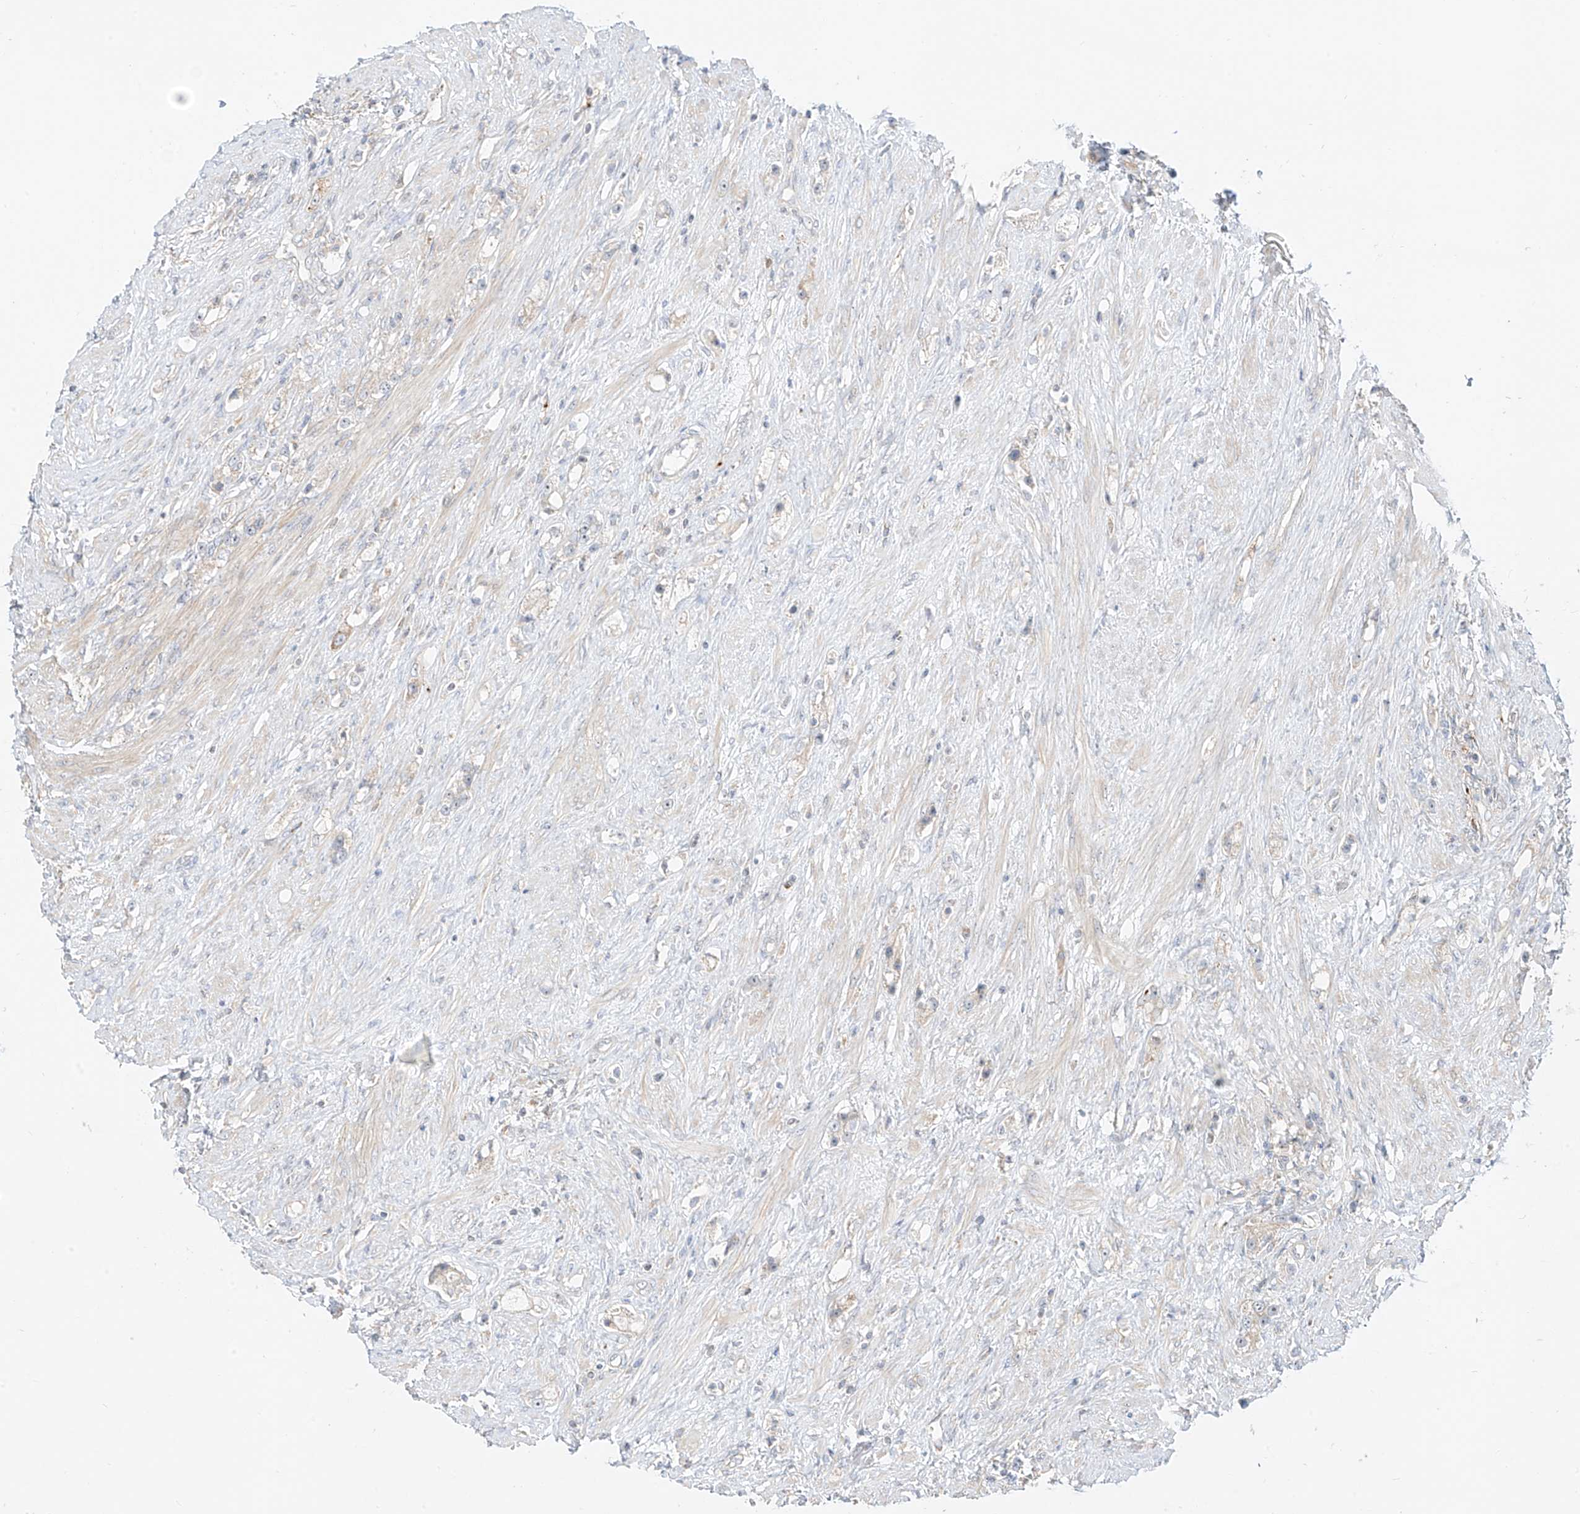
{"staining": {"intensity": "negative", "quantity": "none", "location": "none"}, "tissue": "prostate cancer", "cell_type": "Tumor cells", "image_type": "cancer", "snomed": [{"axis": "morphology", "description": "Adenocarcinoma, High grade"}, {"axis": "topography", "description": "Prostate"}], "caption": "The image exhibits no significant positivity in tumor cells of prostate cancer (adenocarcinoma (high-grade)). (IHC, brightfield microscopy, high magnification).", "gene": "SYTL3", "patient": {"sex": "male", "age": 63}}